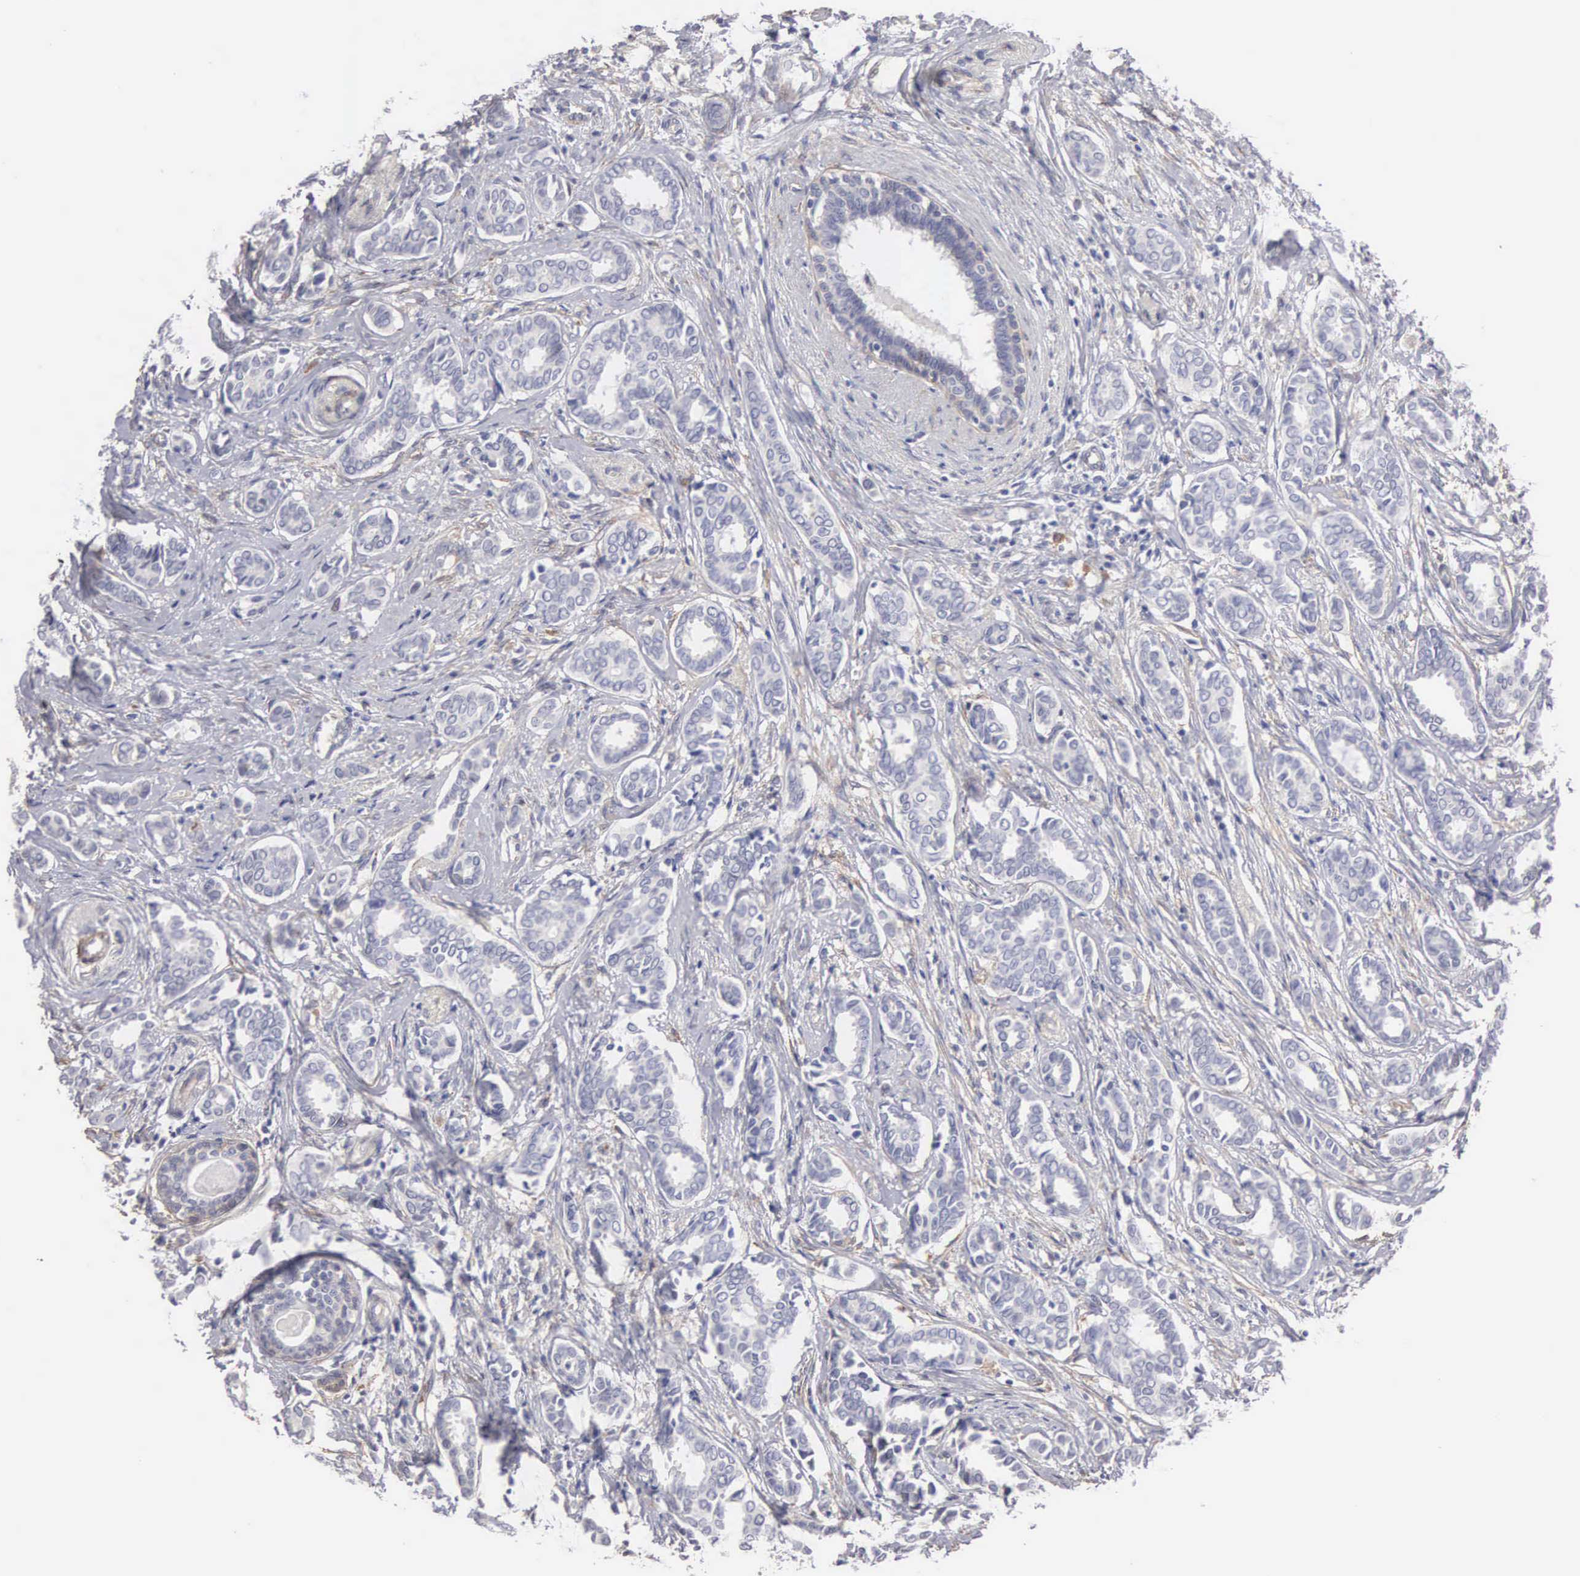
{"staining": {"intensity": "weak", "quantity": "<25%", "location": "cytoplasmic/membranous"}, "tissue": "breast cancer", "cell_type": "Tumor cells", "image_type": "cancer", "snomed": [{"axis": "morphology", "description": "Duct carcinoma"}, {"axis": "topography", "description": "Breast"}], "caption": "Immunohistochemical staining of human invasive ductal carcinoma (breast) displays no significant positivity in tumor cells. The staining is performed using DAB (3,3'-diaminobenzidine) brown chromogen with nuclei counter-stained in using hematoxylin.", "gene": "ELFN2", "patient": {"sex": "female", "age": 50}}